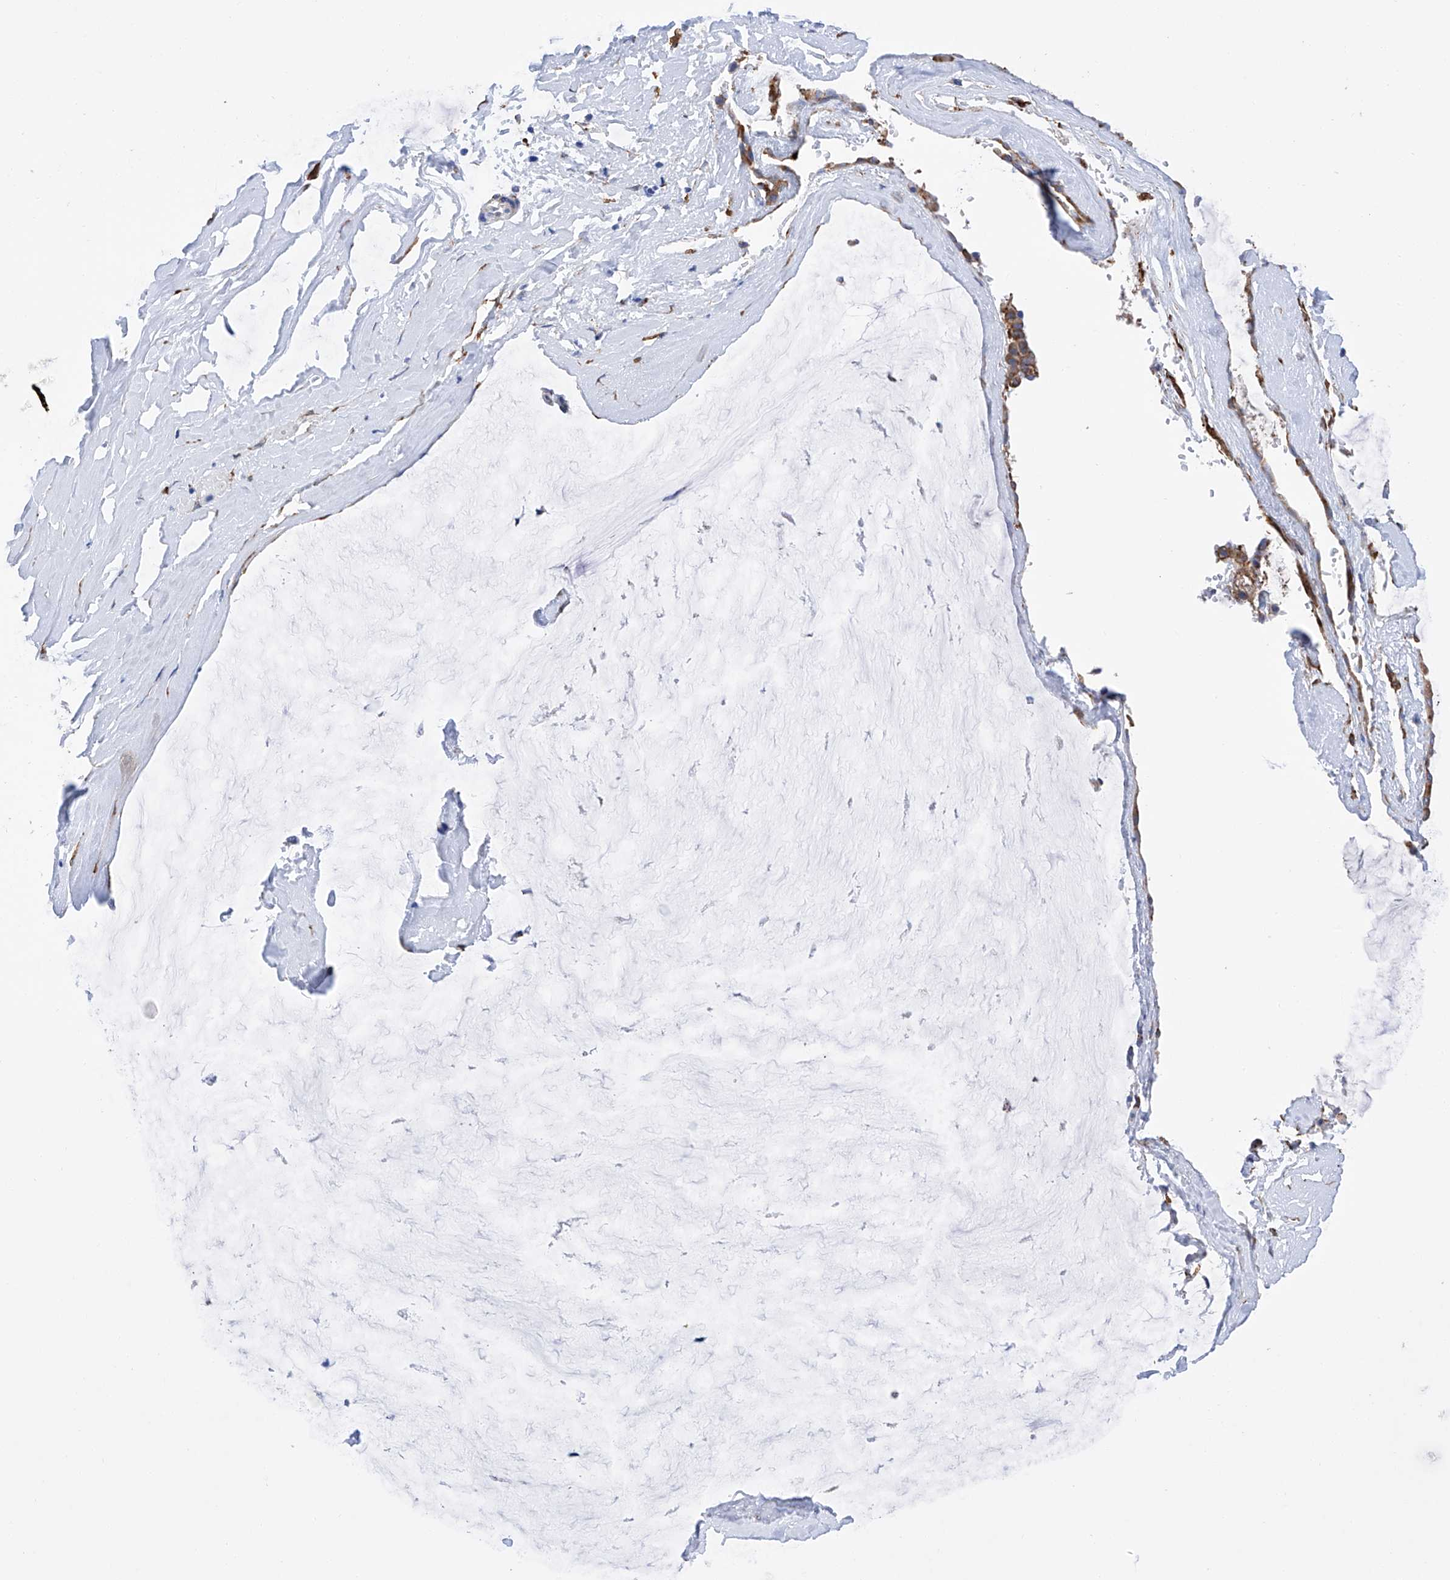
{"staining": {"intensity": "moderate", "quantity": ">75%", "location": "cytoplasmic/membranous"}, "tissue": "ovarian cancer", "cell_type": "Tumor cells", "image_type": "cancer", "snomed": [{"axis": "morphology", "description": "Cystadenocarcinoma, mucinous, NOS"}, {"axis": "topography", "description": "Ovary"}], "caption": "Immunohistochemical staining of human mucinous cystadenocarcinoma (ovarian) shows moderate cytoplasmic/membranous protein staining in about >75% of tumor cells.", "gene": "PDIA5", "patient": {"sex": "female", "age": 39}}